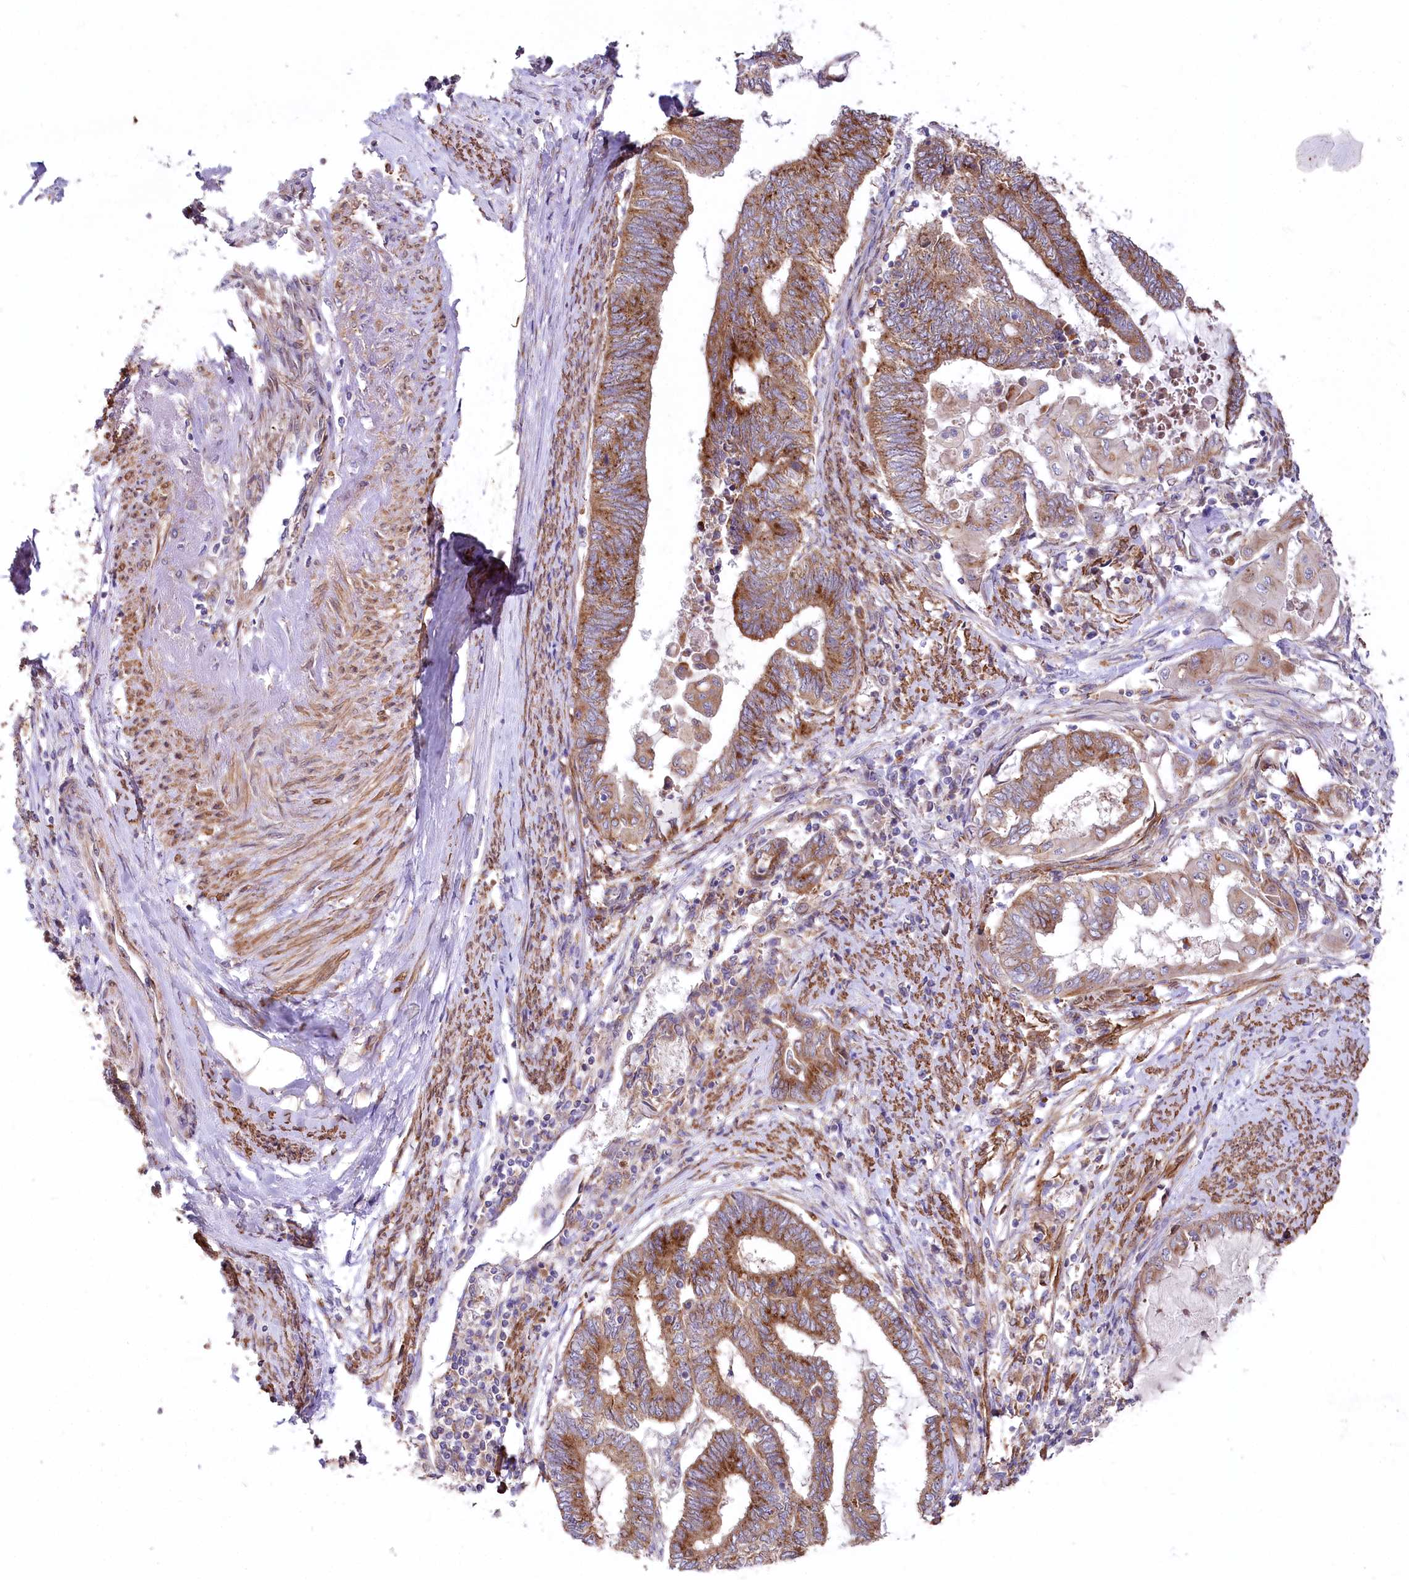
{"staining": {"intensity": "strong", "quantity": ">75%", "location": "cytoplasmic/membranous"}, "tissue": "endometrial cancer", "cell_type": "Tumor cells", "image_type": "cancer", "snomed": [{"axis": "morphology", "description": "Adenocarcinoma, NOS"}, {"axis": "topography", "description": "Uterus"}, {"axis": "topography", "description": "Endometrium"}], "caption": "Immunohistochemical staining of endometrial adenocarcinoma demonstrates high levels of strong cytoplasmic/membranous protein positivity in approximately >75% of tumor cells. (Stains: DAB in brown, nuclei in blue, Microscopy: brightfield microscopy at high magnification).", "gene": "STX6", "patient": {"sex": "female", "age": 70}}